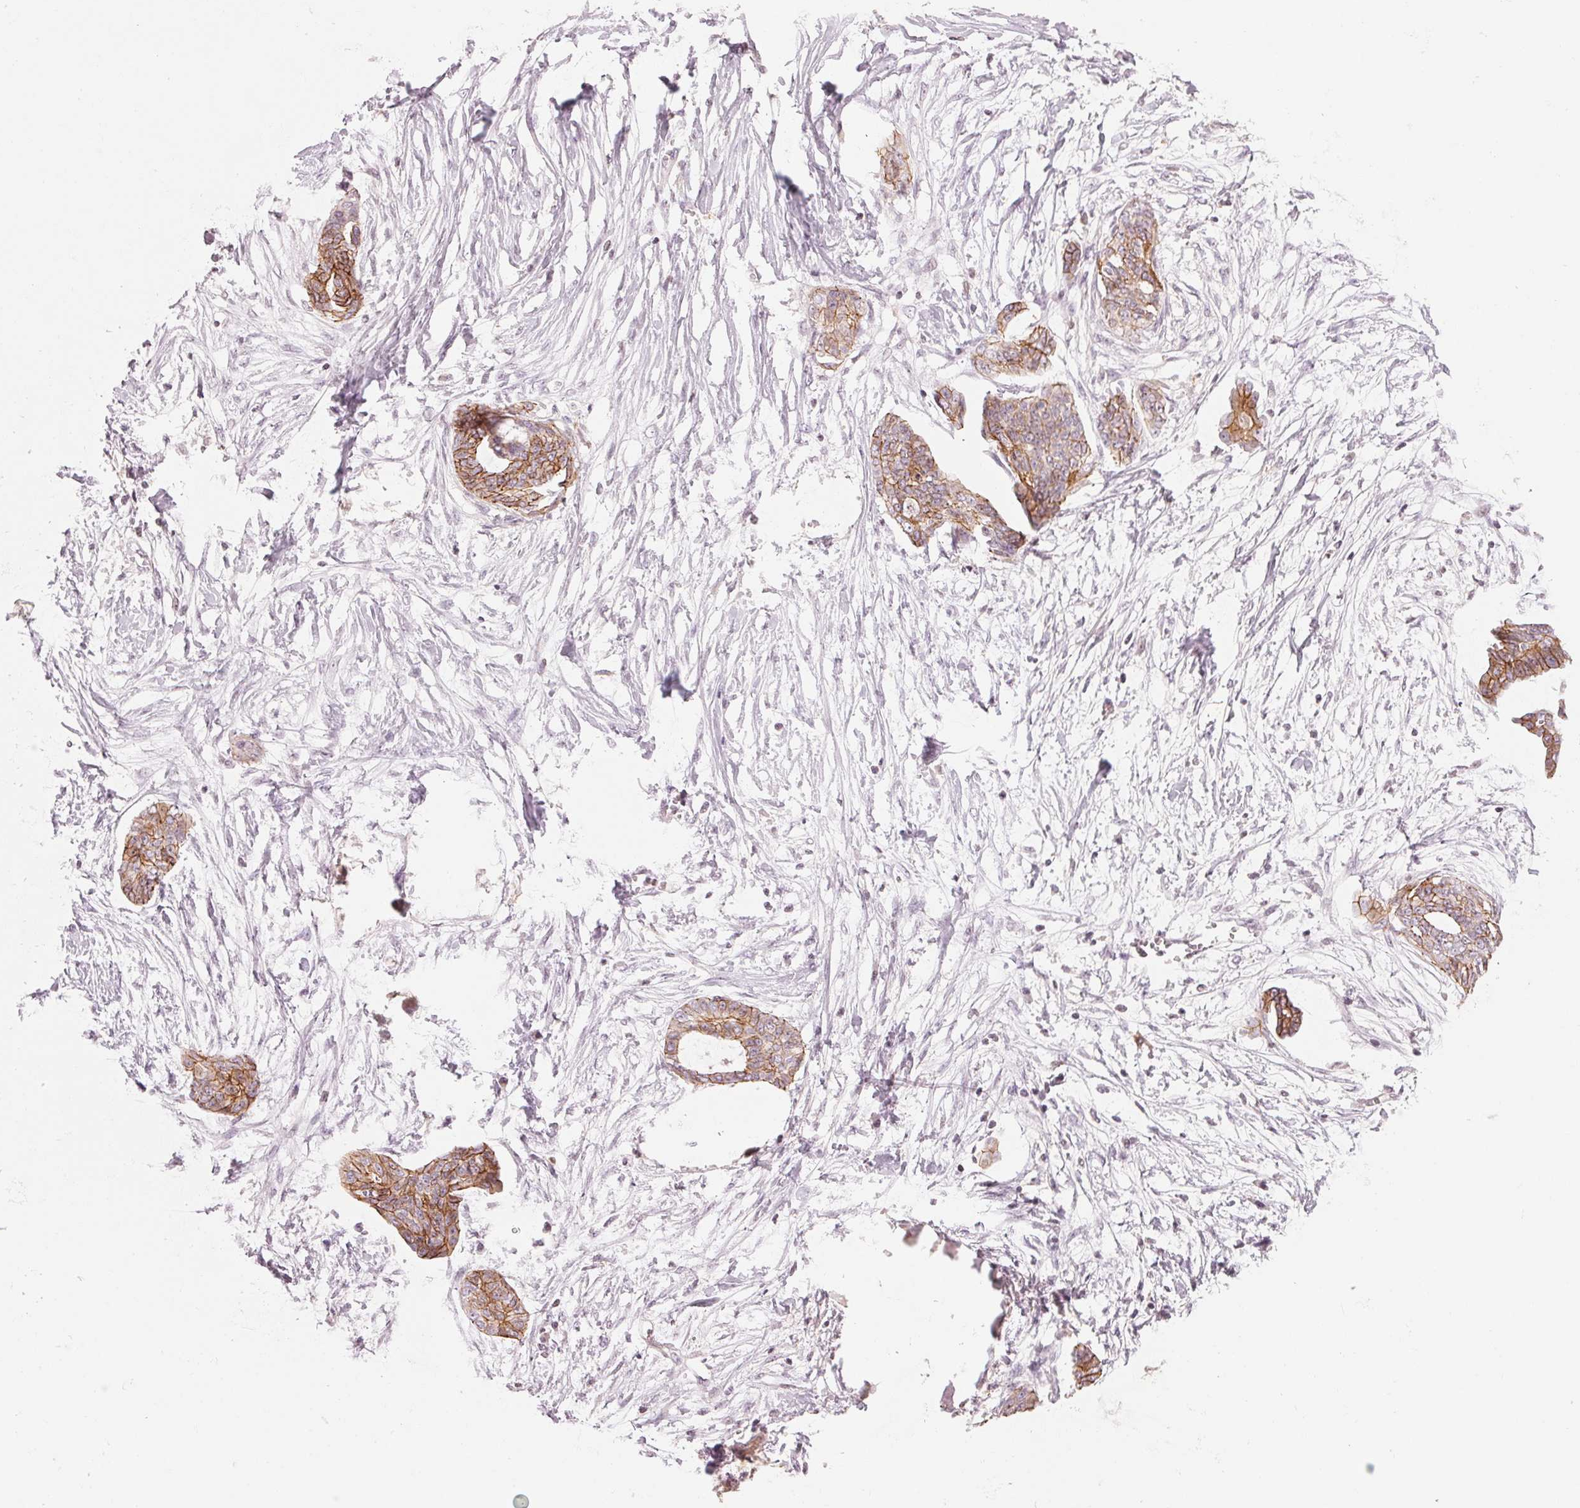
{"staining": {"intensity": "moderate", "quantity": ">75%", "location": "cytoplasmic/membranous"}, "tissue": "ovarian cancer", "cell_type": "Tumor cells", "image_type": "cancer", "snomed": [{"axis": "morphology", "description": "Cystadenocarcinoma, serous, NOS"}, {"axis": "topography", "description": "Ovary"}], "caption": "Approximately >75% of tumor cells in ovarian cancer reveal moderate cytoplasmic/membranous protein expression as visualized by brown immunohistochemical staining.", "gene": "SLC17A4", "patient": {"sex": "female", "age": 71}}